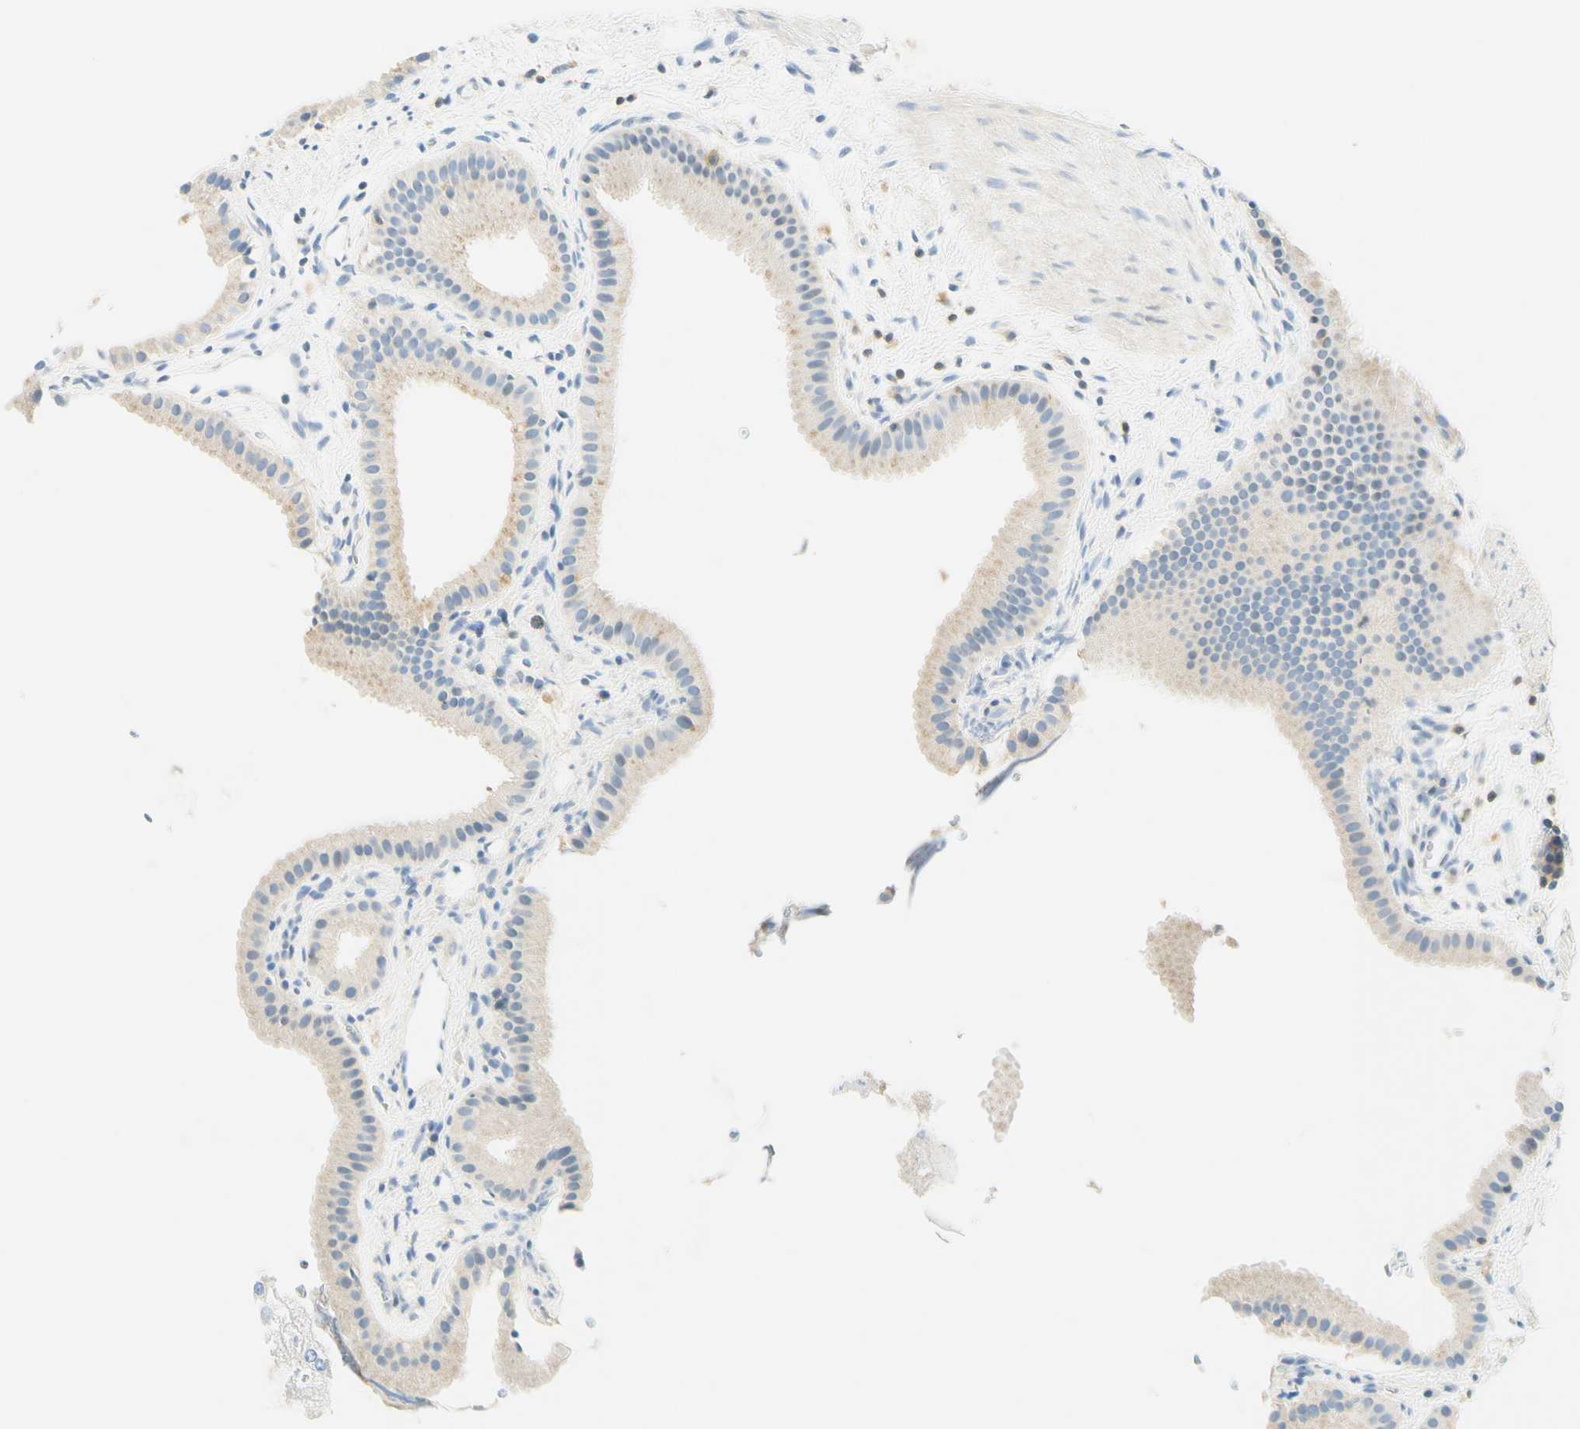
{"staining": {"intensity": "weak", "quantity": "25%-75%", "location": "cytoplasmic/membranous"}, "tissue": "gallbladder", "cell_type": "Glandular cells", "image_type": "normal", "snomed": [{"axis": "morphology", "description": "Normal tissue, NOS"}, {"axis": "topography", "description": "Gallbladder"}], "caption": "Glandular cells demonstrate low levels of weak cytoplasmic/membranous positivity in about 25%-75% of cells in unremarkable human gallbladder. (DAB = brown stain, brightfield microscopy at high magnification).", "gene": "LAT", "patient": {"sex": "female", "age": 64}}